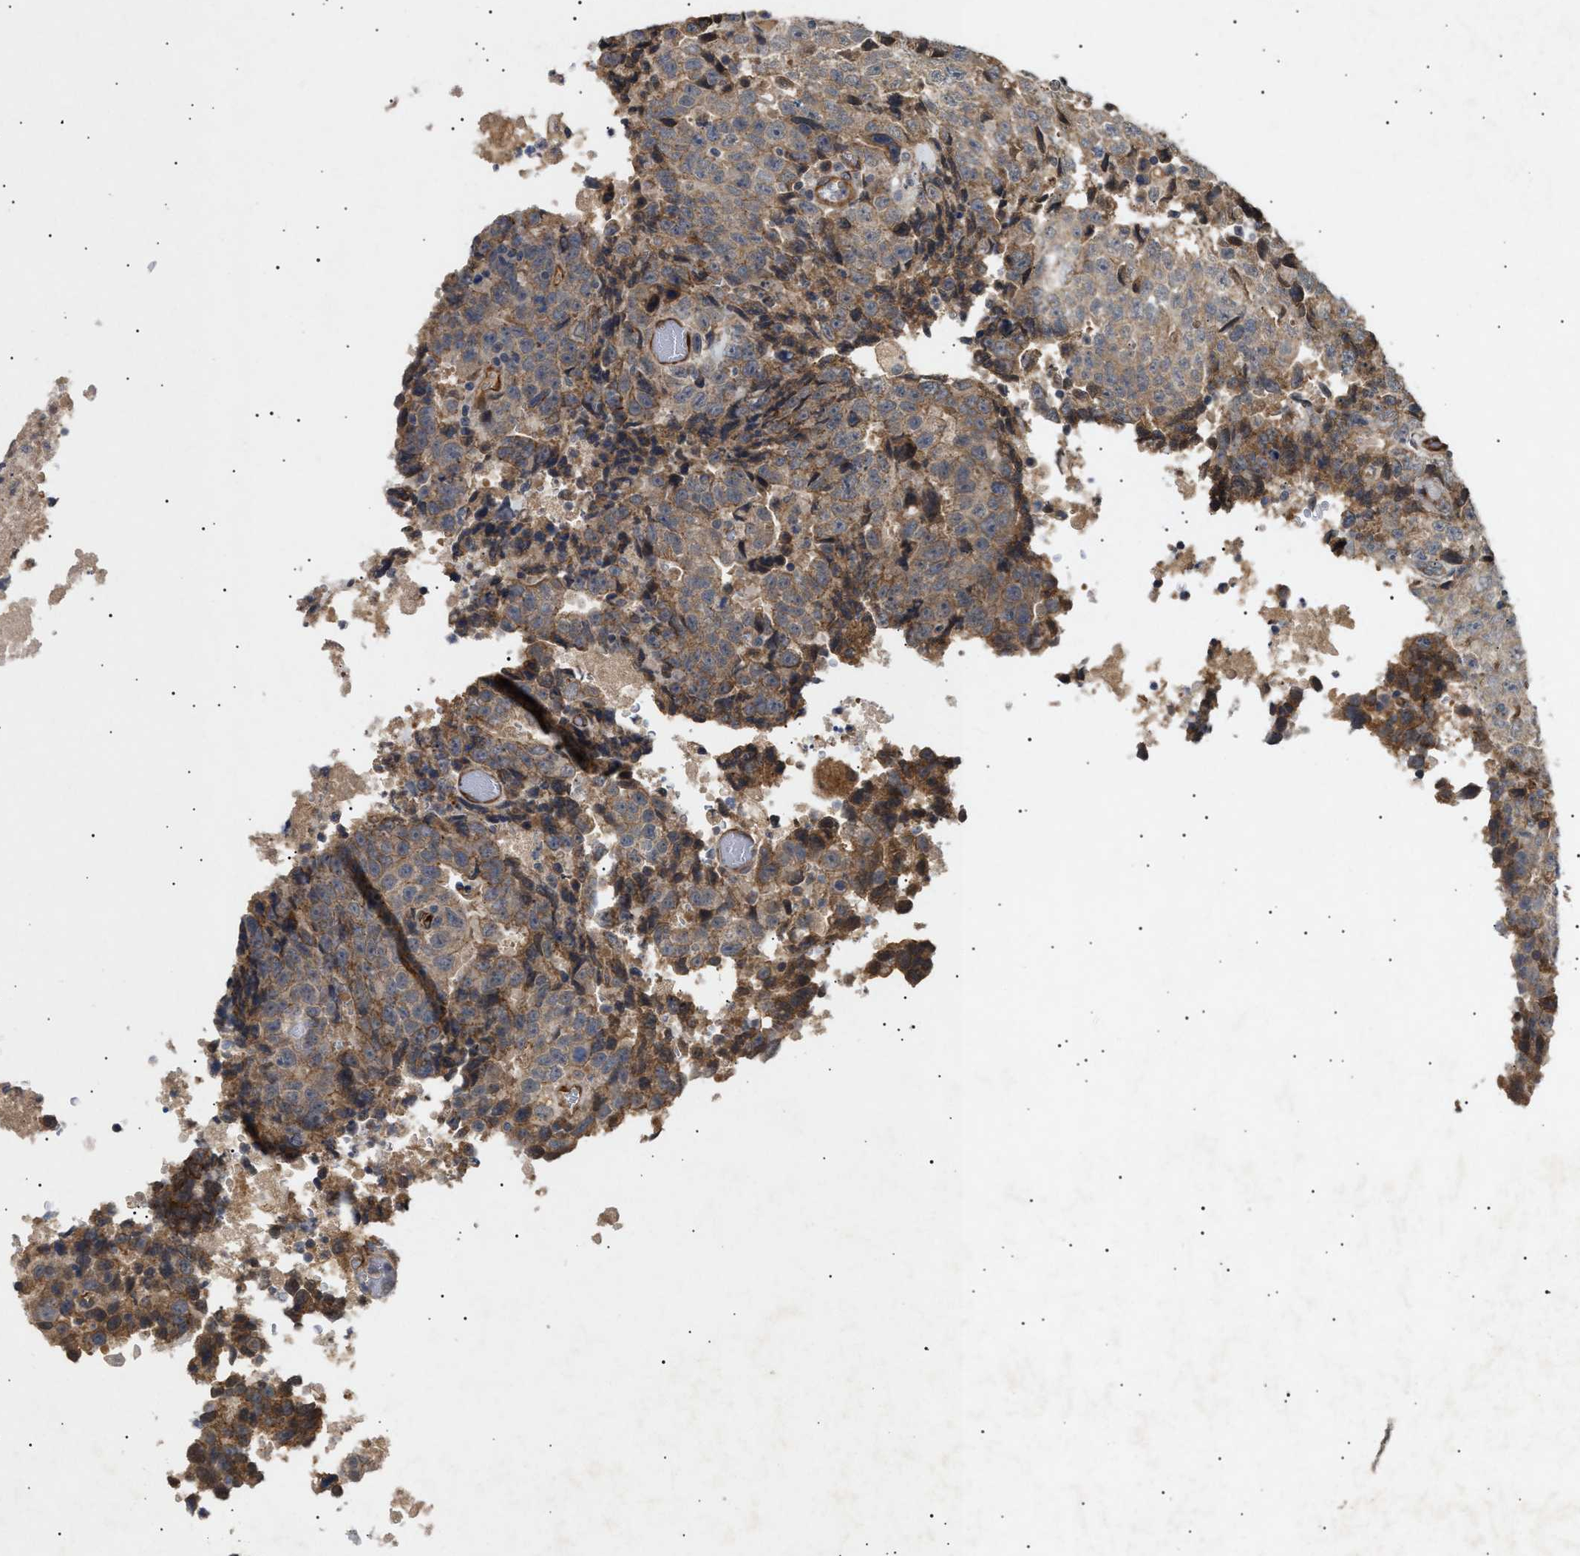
{"staining": {"intensity": "moderate", "quantity": "<25%", "location": "cytoplasmic/membranous"}, "tissue": "testis cancer", "cell_type": "Tumor cells", "image_type": "cancer", "snomed": [{"axis": "morphology", "description": "Necrosis, NOS"}, {"axis": "morphology", "description": "Carcinoma, Embryonal, NOS"}, {"axis": "topography", "description": "Testis"}], "caption": "Protein staining of embryonal carcinoma (testis) tissue displays moderate cytoplasmic/membranous positivity in approximately <25% of tumor cells.", "gene": "SIRT5", "patient": {"sex": "male", "age": 19}}